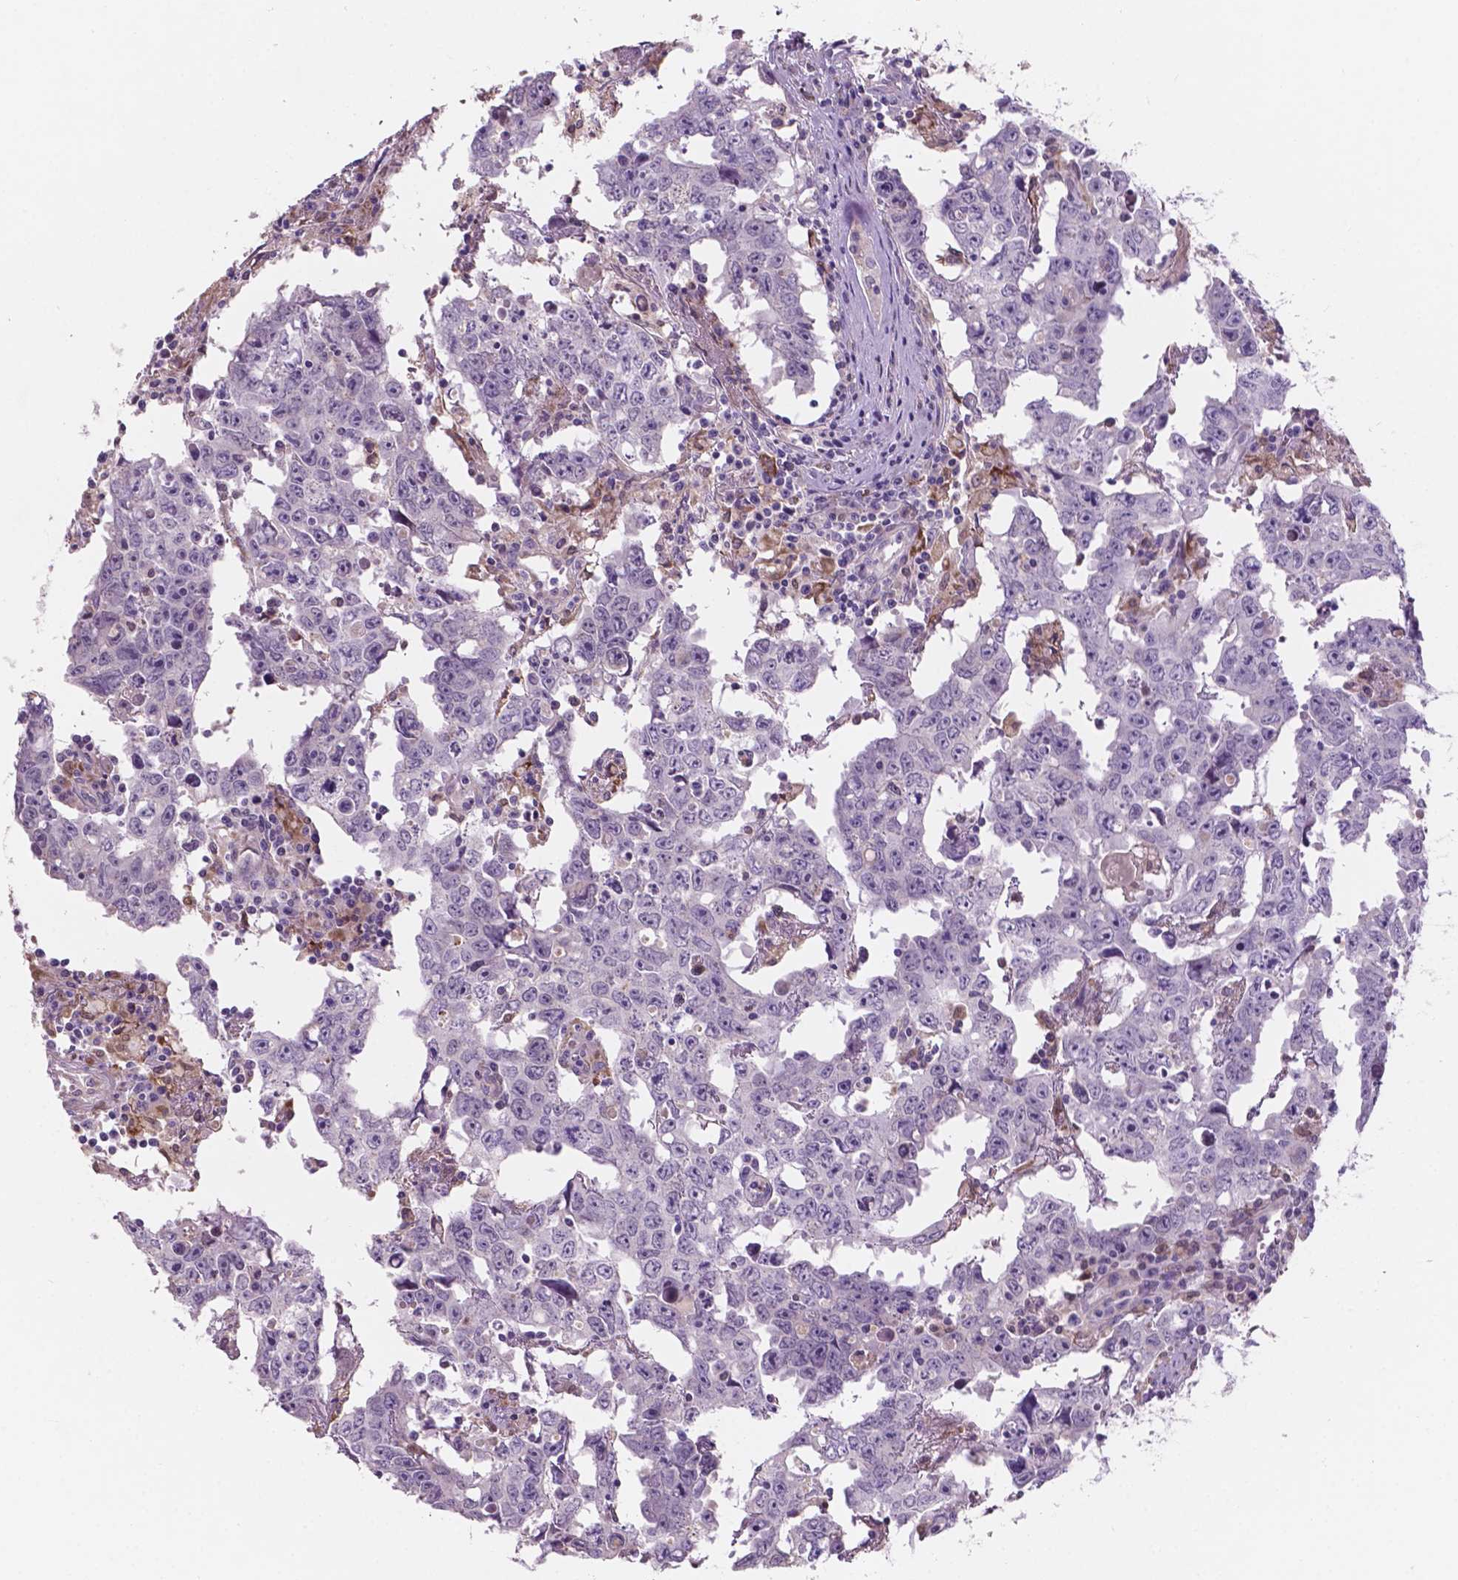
{"staining": {"intensity": "negative", "quantity": "none", "location": "none"}, "tissue": "testis cancer", "cell_type": "Tumor cells", "image_type": "cancer", "snomed": [{"axis": "morphology", "description": "Carcinoma, Embryonal, NOS"}, {"axis": "topography", "description": "Testis"}], "caption": "DAB immunohistochemical staining of human testis cancer demonstrates no significant positivity in tumor cells. (Brightfield microscopy of DAB (3,3'-diaminobenzidine) immunohistochemistry at high magnification).", "gene": "IREB2", "patient": {"sex": "male", "age": 22}}